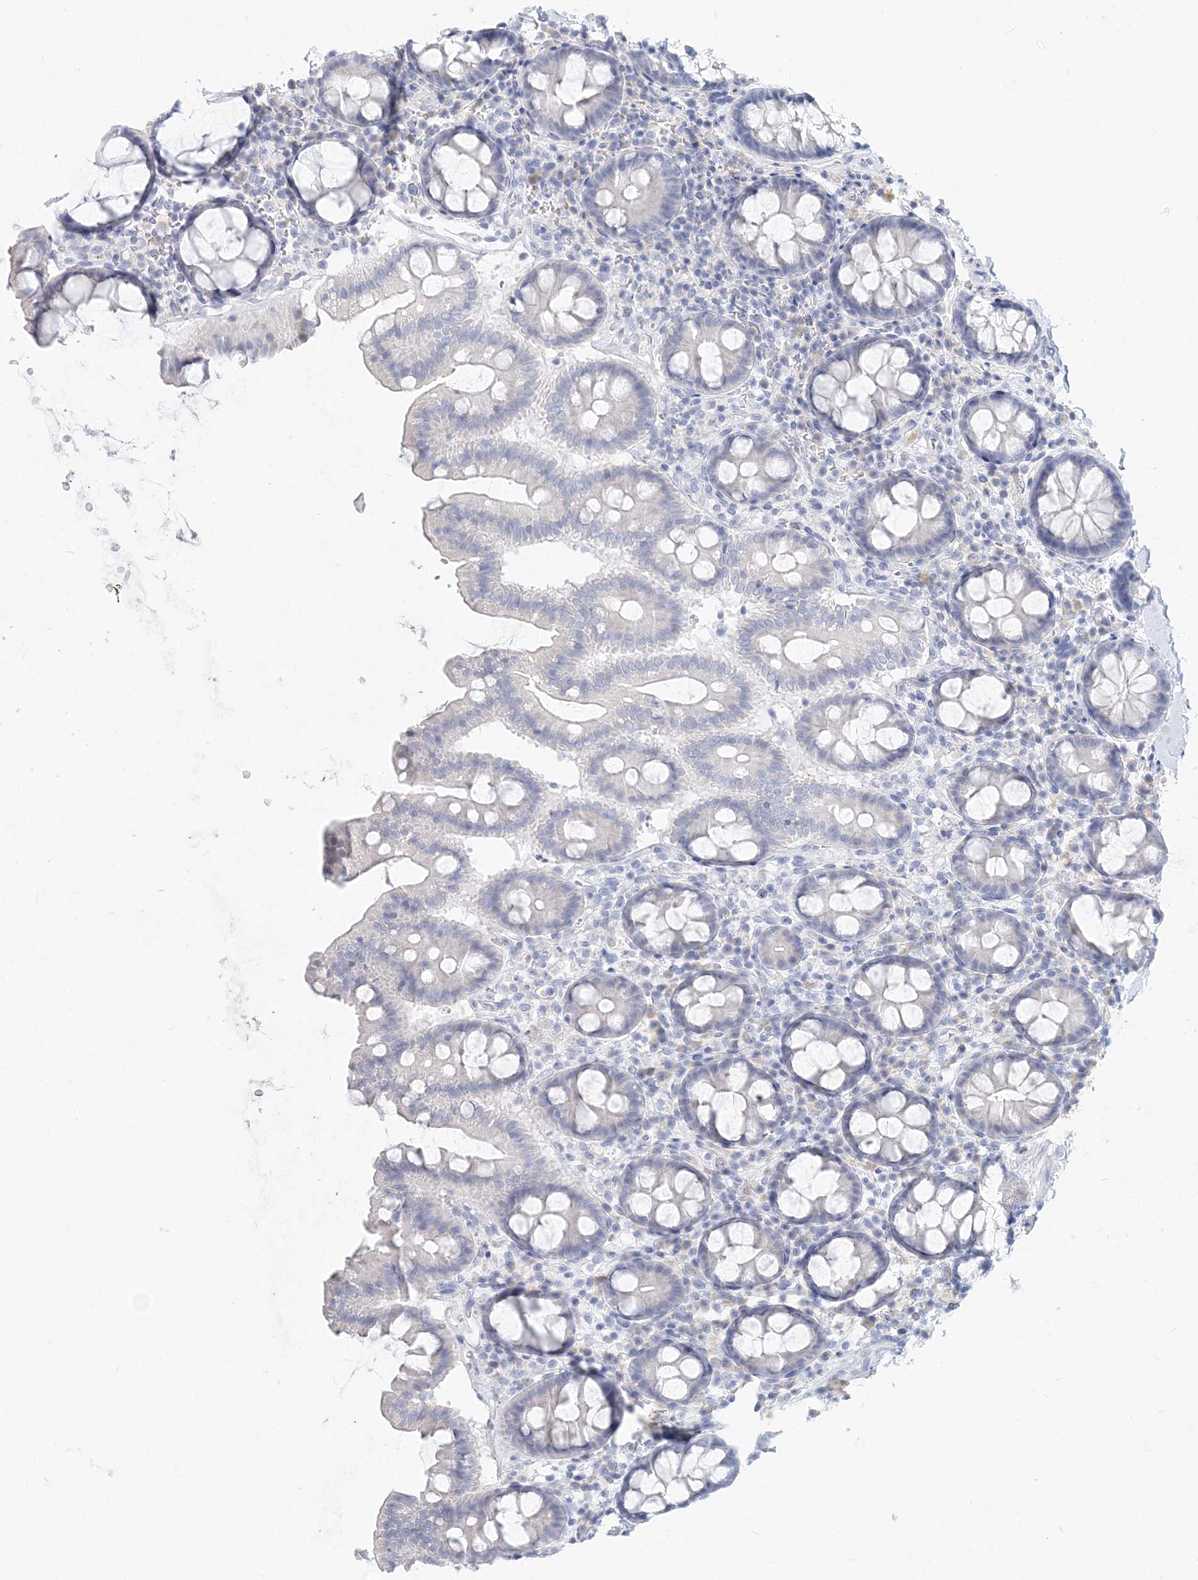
{"staining": {"intensity": "negative", "quantity": "none", "location": "none"}, "tissue": "colon", "cell_type": "Glandular cells", "image_type": "normal", "snomed": [{"axis": "morphology", "description": "Normal tissue, NOS"}, {"axis": "topography", "description": "Colon"}], "caption": "DAB immunohistochemical staining of normal colon demonstrates no significant expression in glandular cells. (DAB immunohistochemistry with hematoxylin counter stain).", "gene": "CSN1S1", "patient": {"sex": "female", "age": 79}}